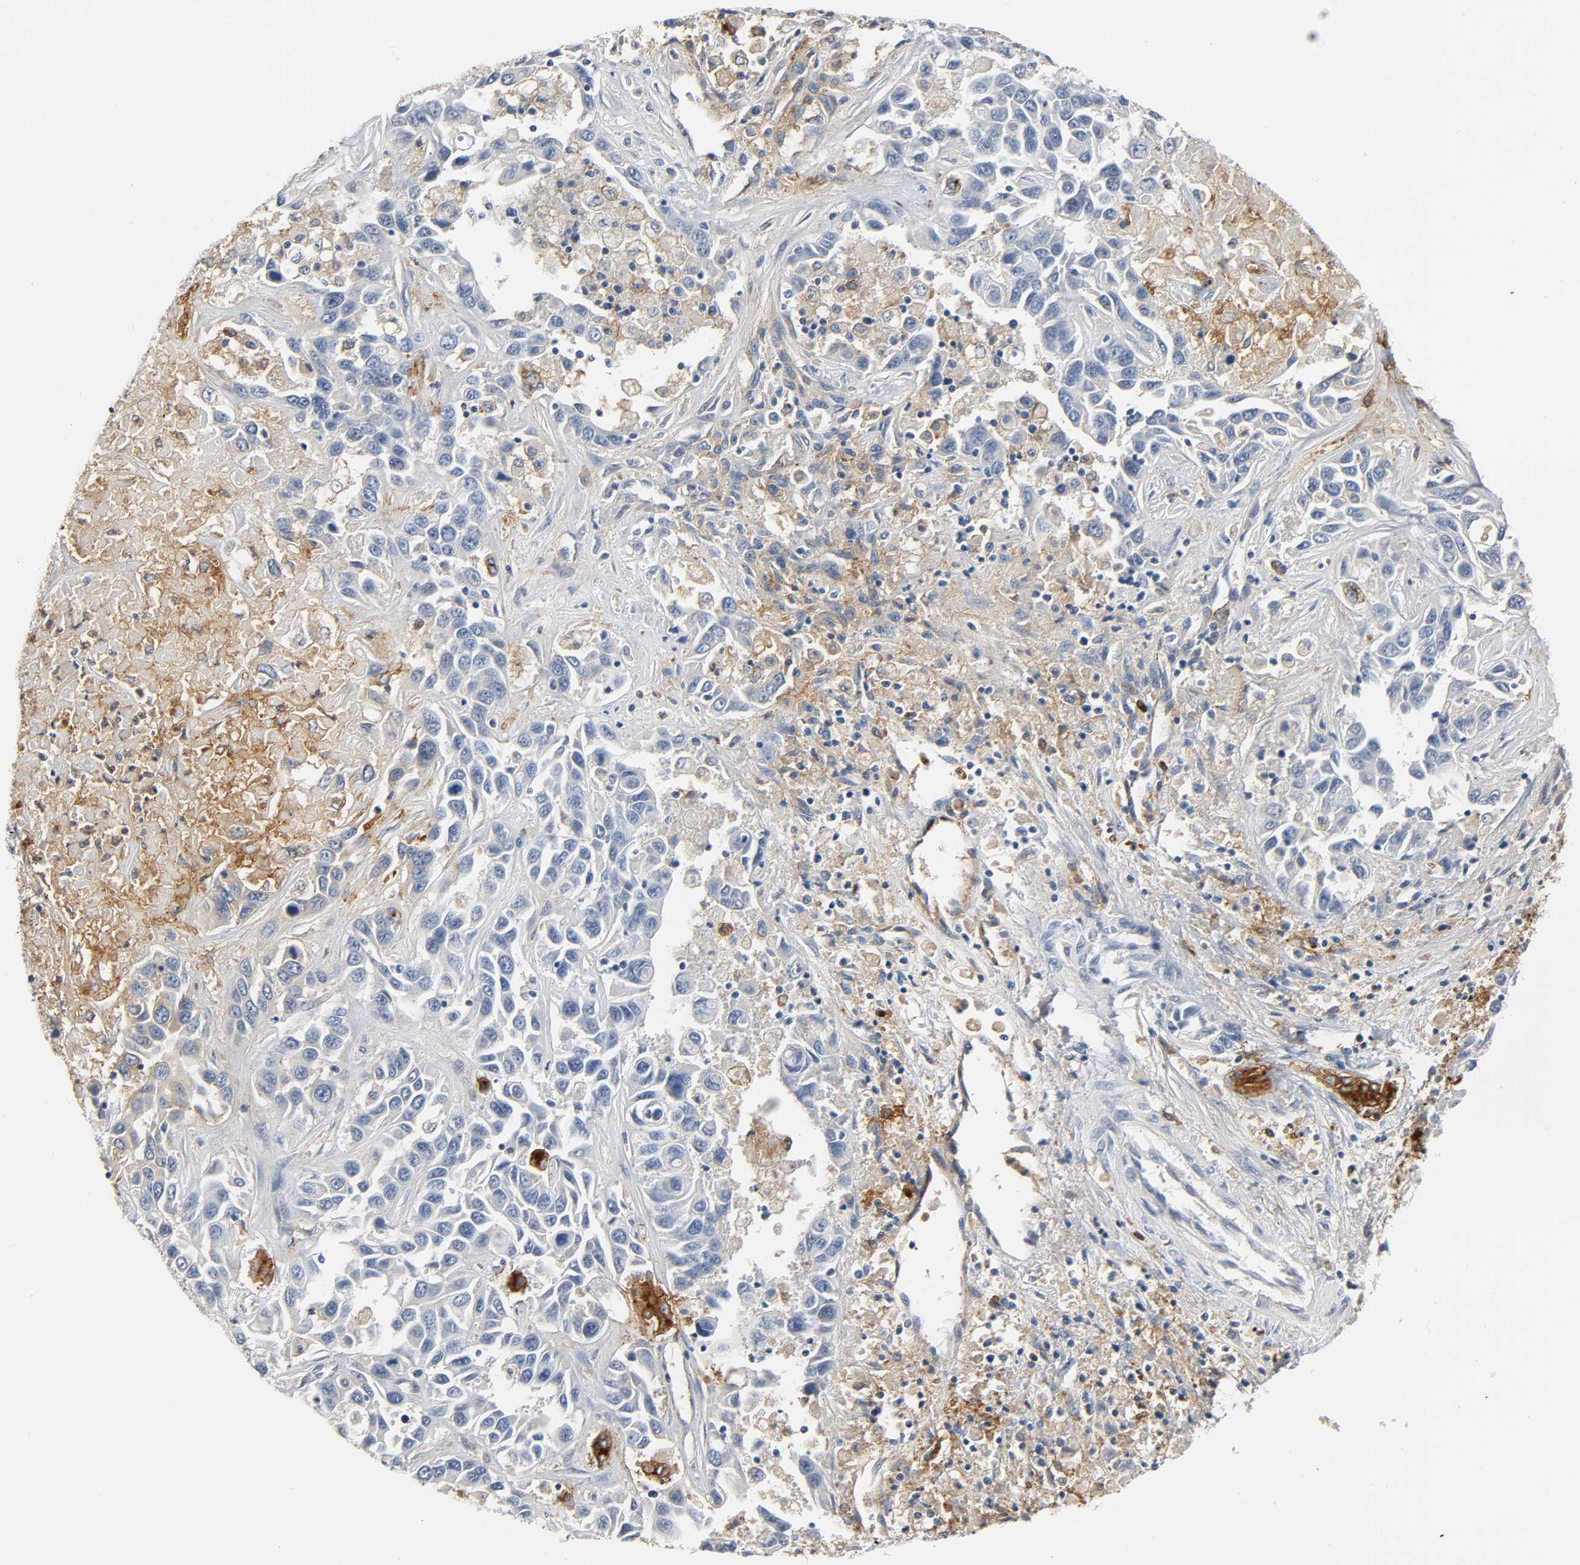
{"staining": {"intensity": "negative", "quantity": "none", "location": "none"}, "tissue": "liver cancer", "cell_type": "Tumor cells", "image_type": "cancer", "snomed": [{"axis": "morphology", "description": "Cholangiocarcinoma"}, {"axis": "topography", "description": "Liver"}], "caption": "Immunohistochemistry (IHC) image of human liver cancer stained for a protein (brown), which exhibits no positivity in tumor cells.", "gene": "ANPEP", "patient": {"sex": "female", "age": 52}}